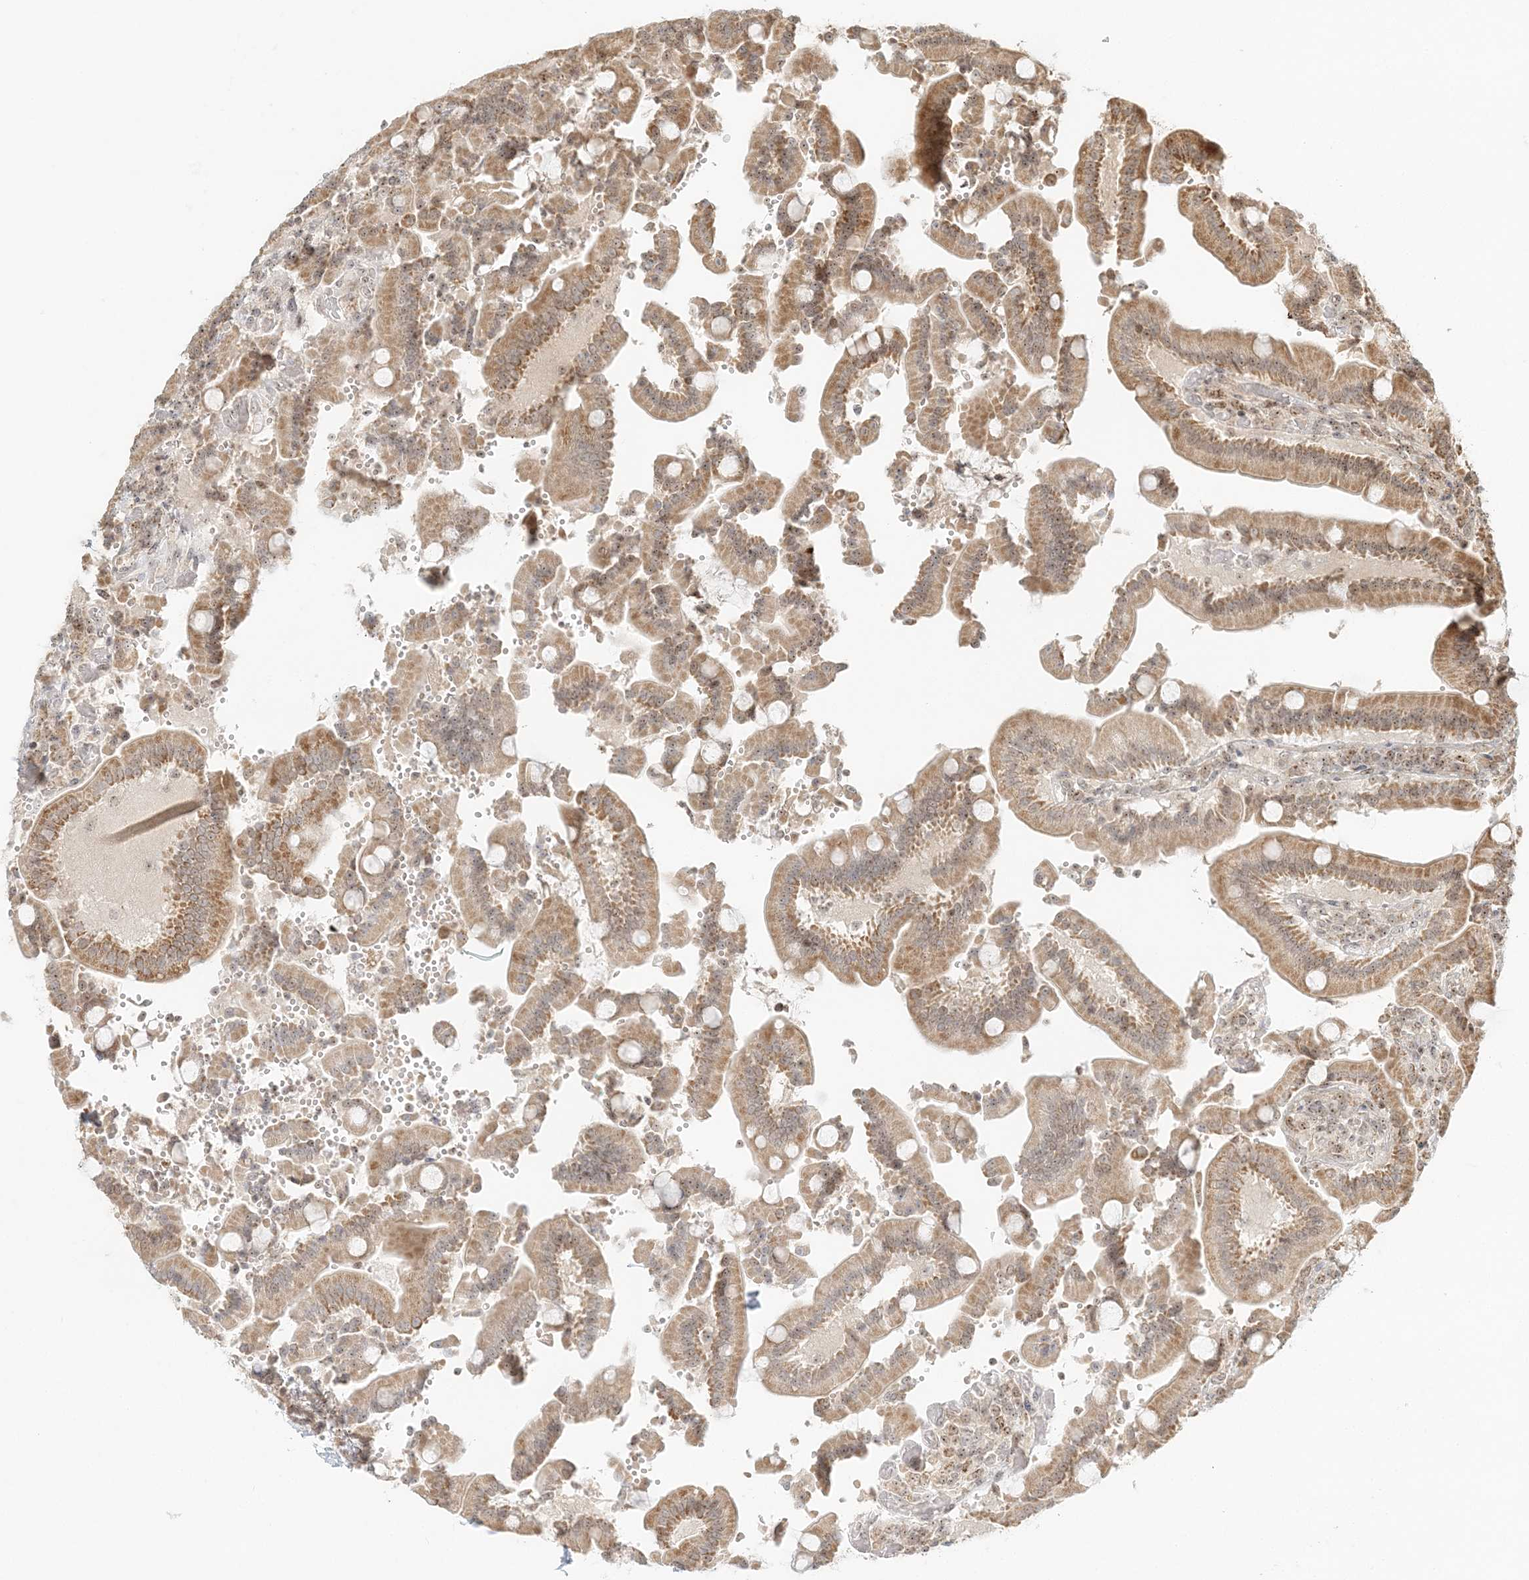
{"staining": {"intensity": "moderate", "quantity": ">75%", "location": "cytoplasmic/membranous,nuclear"}, "tissue": "duodenum", "cell_type": "Glandular cells", "image_type": "normal", "snomed": [{"axis": "morphology", "description": "Normal tissue, NOS"}, {"axis": "topography", "description": "Duodenum"}], "caption": "Protein staining displays moderate cytoplasmic/membranous,nuclear positivity in about >75% of glandular cells in unremarkable duodenum.", "gene": "UBE2F", "patient": {"sex": "female", "age": 62}}